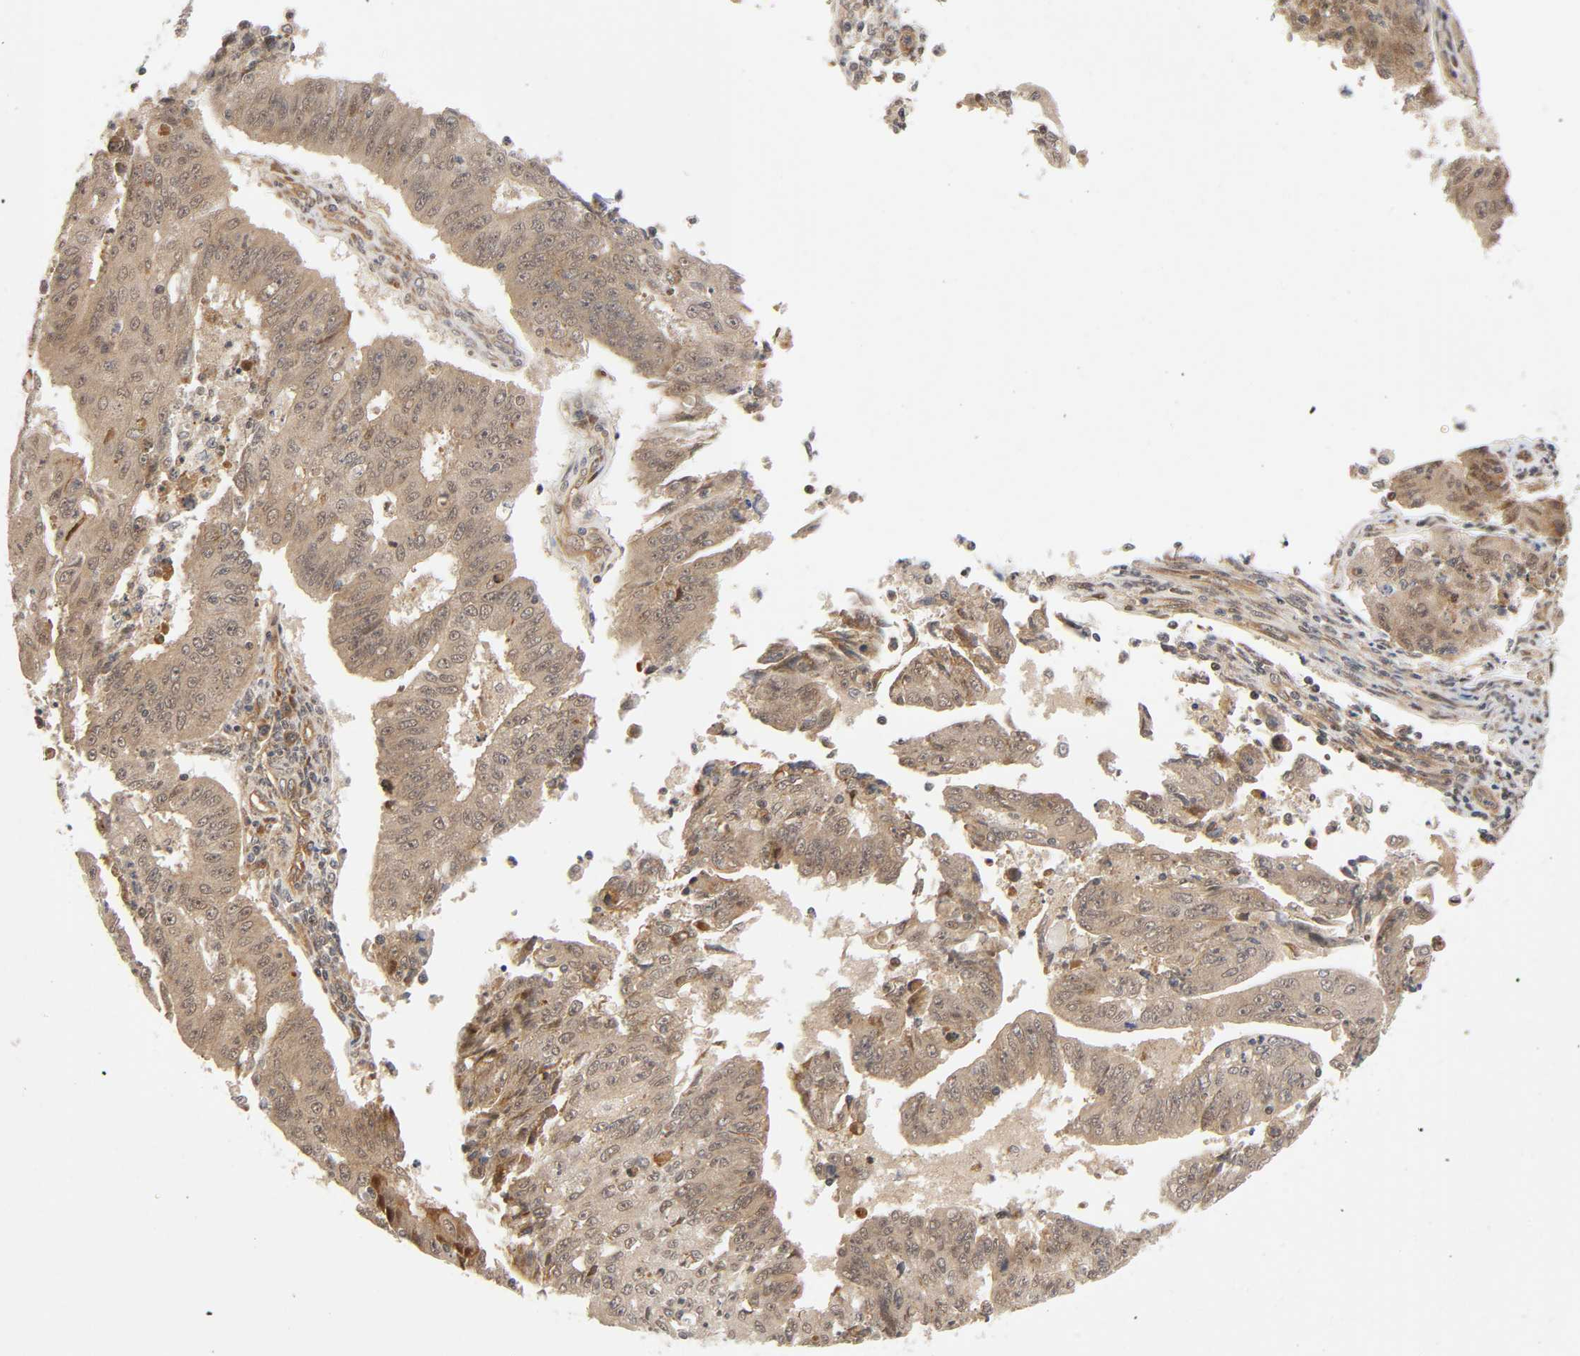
{"staining": {"intensity": "weak", "quantity": ">75%", "location": "cytoplasmic/membranous,nuclear"}, "tissue": "endometrial cancer", "cell_type": "Tumor cells", "image_type": "cancer", "snomed": [{"axis": "morphology", "description": "Adenocarcinoma, NOS"}, {"axis": "topography", "description": "Endometrium"}], "caption": "A brown stain highlights weak cytoplasmic/membranous and nuclear staining of a protein in human endometrial adenocarcinoma tumor cells. Using DAB (brown) and hematoxylin (blue) stains, captured at high magnification using brightfield microscopy.", "gene": "IQCJ-SCHIP1", "patient": {"sex": "female", "age": 42}}